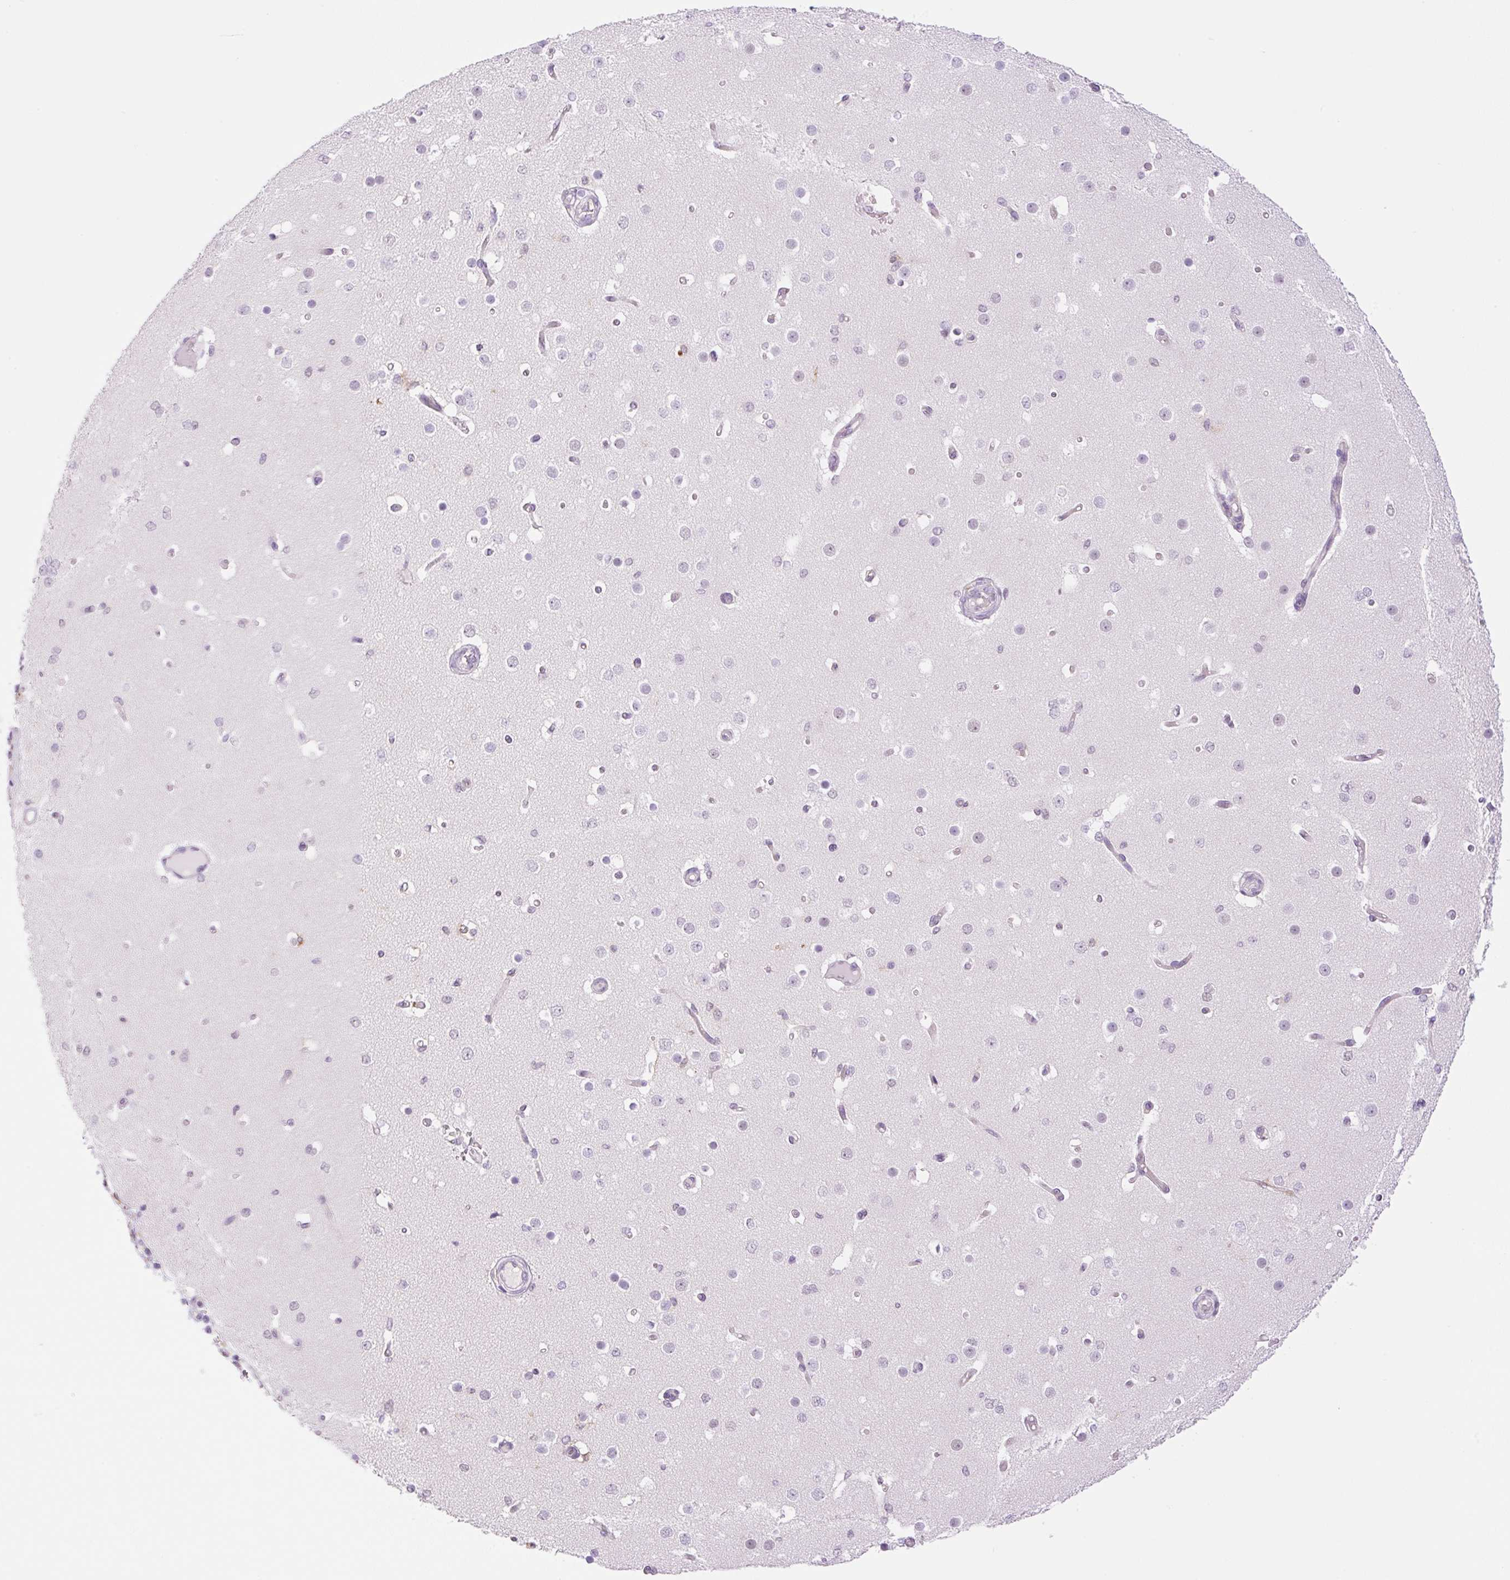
{"staining": {"intensity": "negative", "quantity": "none", "location": "none"}, "tissue": "cerebral cortex", "cell_type": "Endothelial cells", "image_type": "normal", "snomed": [{"axis": "morphology", "description": "Normal tissue, NOS"}, {"axis": "morphology", "description": "Inflammation, NOS"}, {"axis": "topography", "description": "Cerebral cortex"}], "caption": "There is no significant positivity in endothelial cells of cerebral cortex.", "gene": "PALM3", "patient": {"sex": "male", "age": 6}}